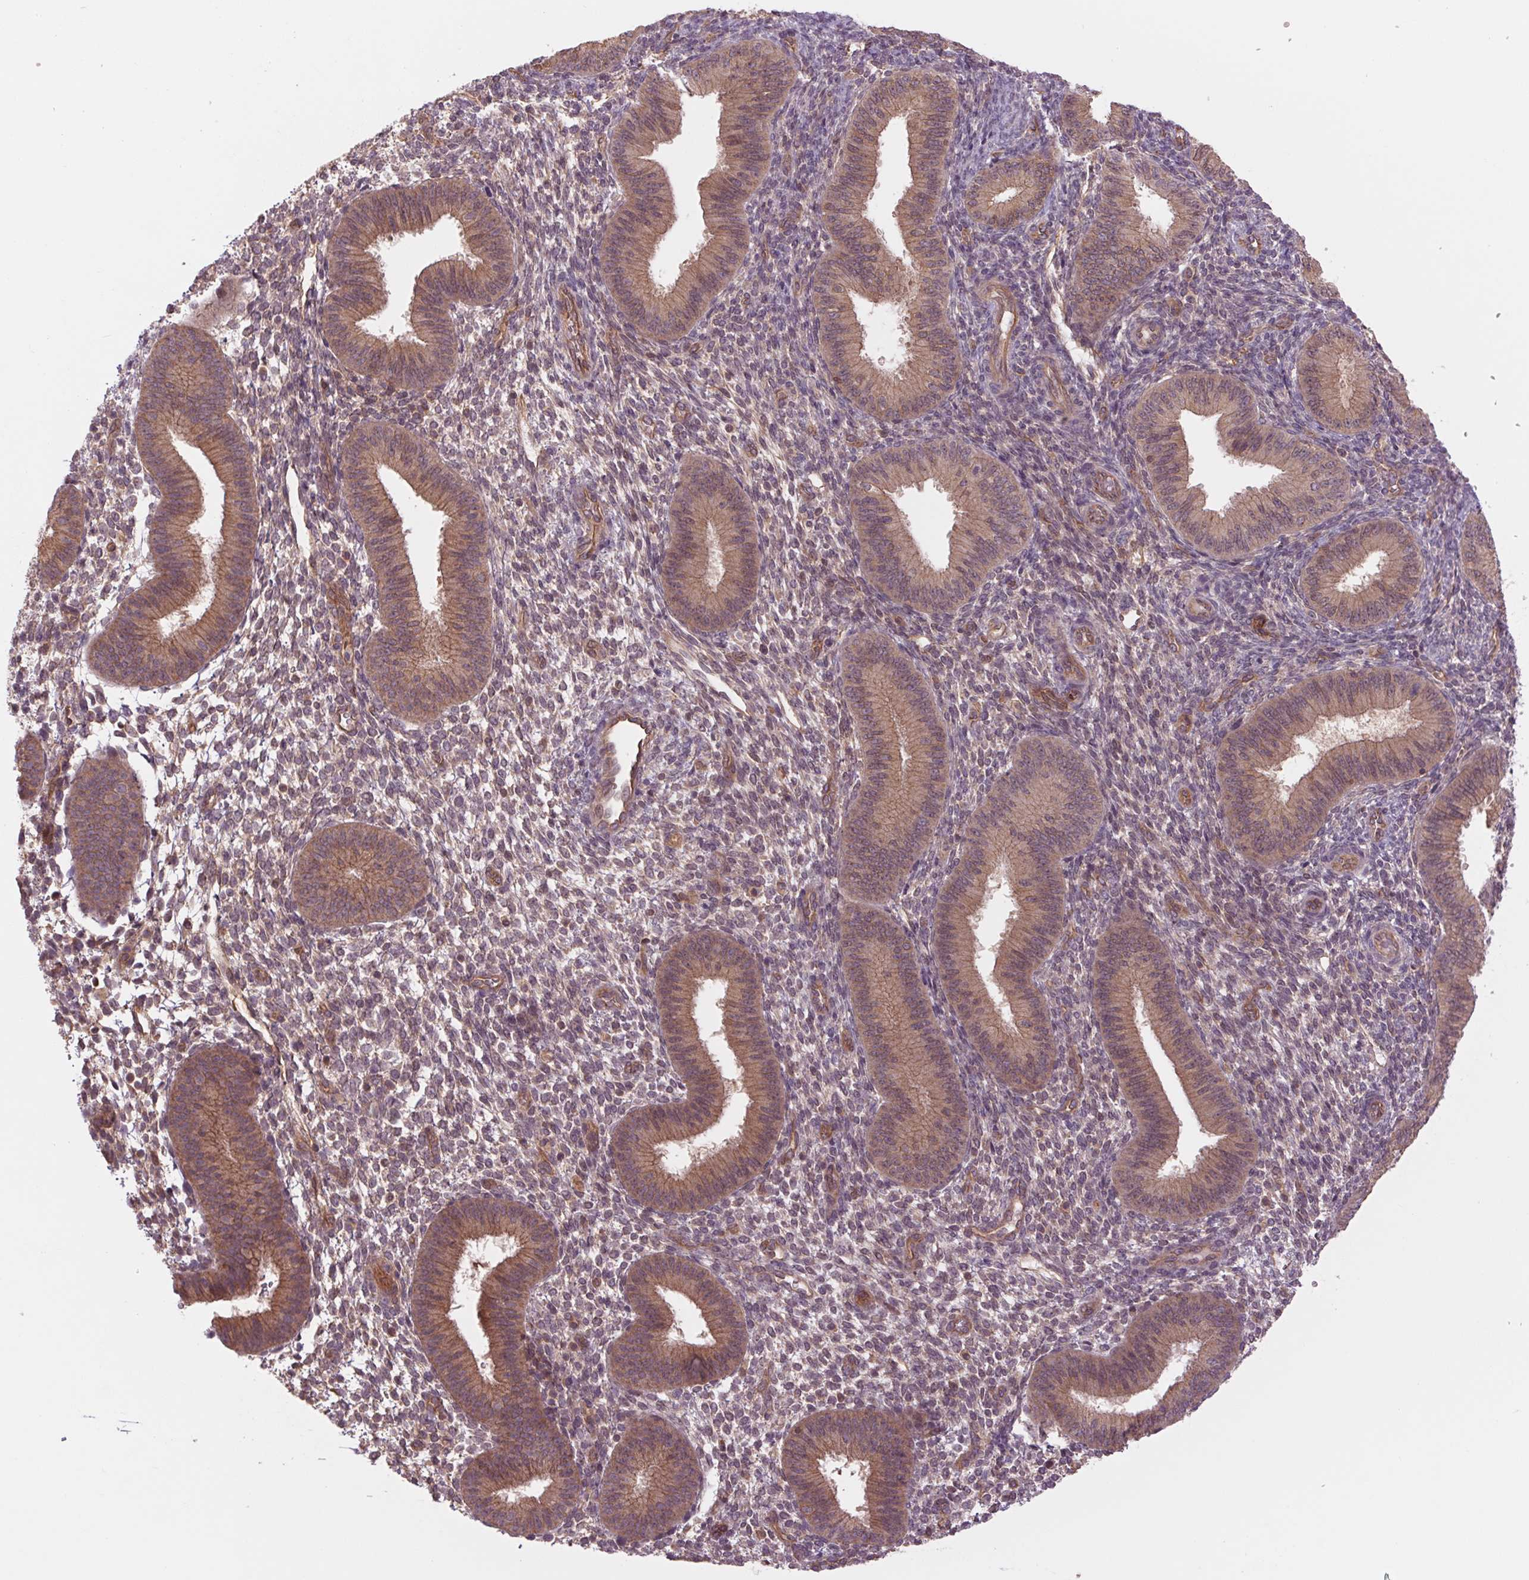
{"staining": {"intensity": "negative", "quantity": "none", "location": "none"}, "tissue": "endometrium", "cell_type": "Cells in endometrial stroma", "image_type": "normal", "snomed": [{"axis": "morphology", "description": "Normal tissue, NOS"}, {"axis": "topography", "description": "Endometrium"}], "caption": "This is an IHC image of normal endometrium. There is no staining in cells in endometrial stroma.", "gene": "SH3RF2", "patient": {"sex": "female", "age": 39}}